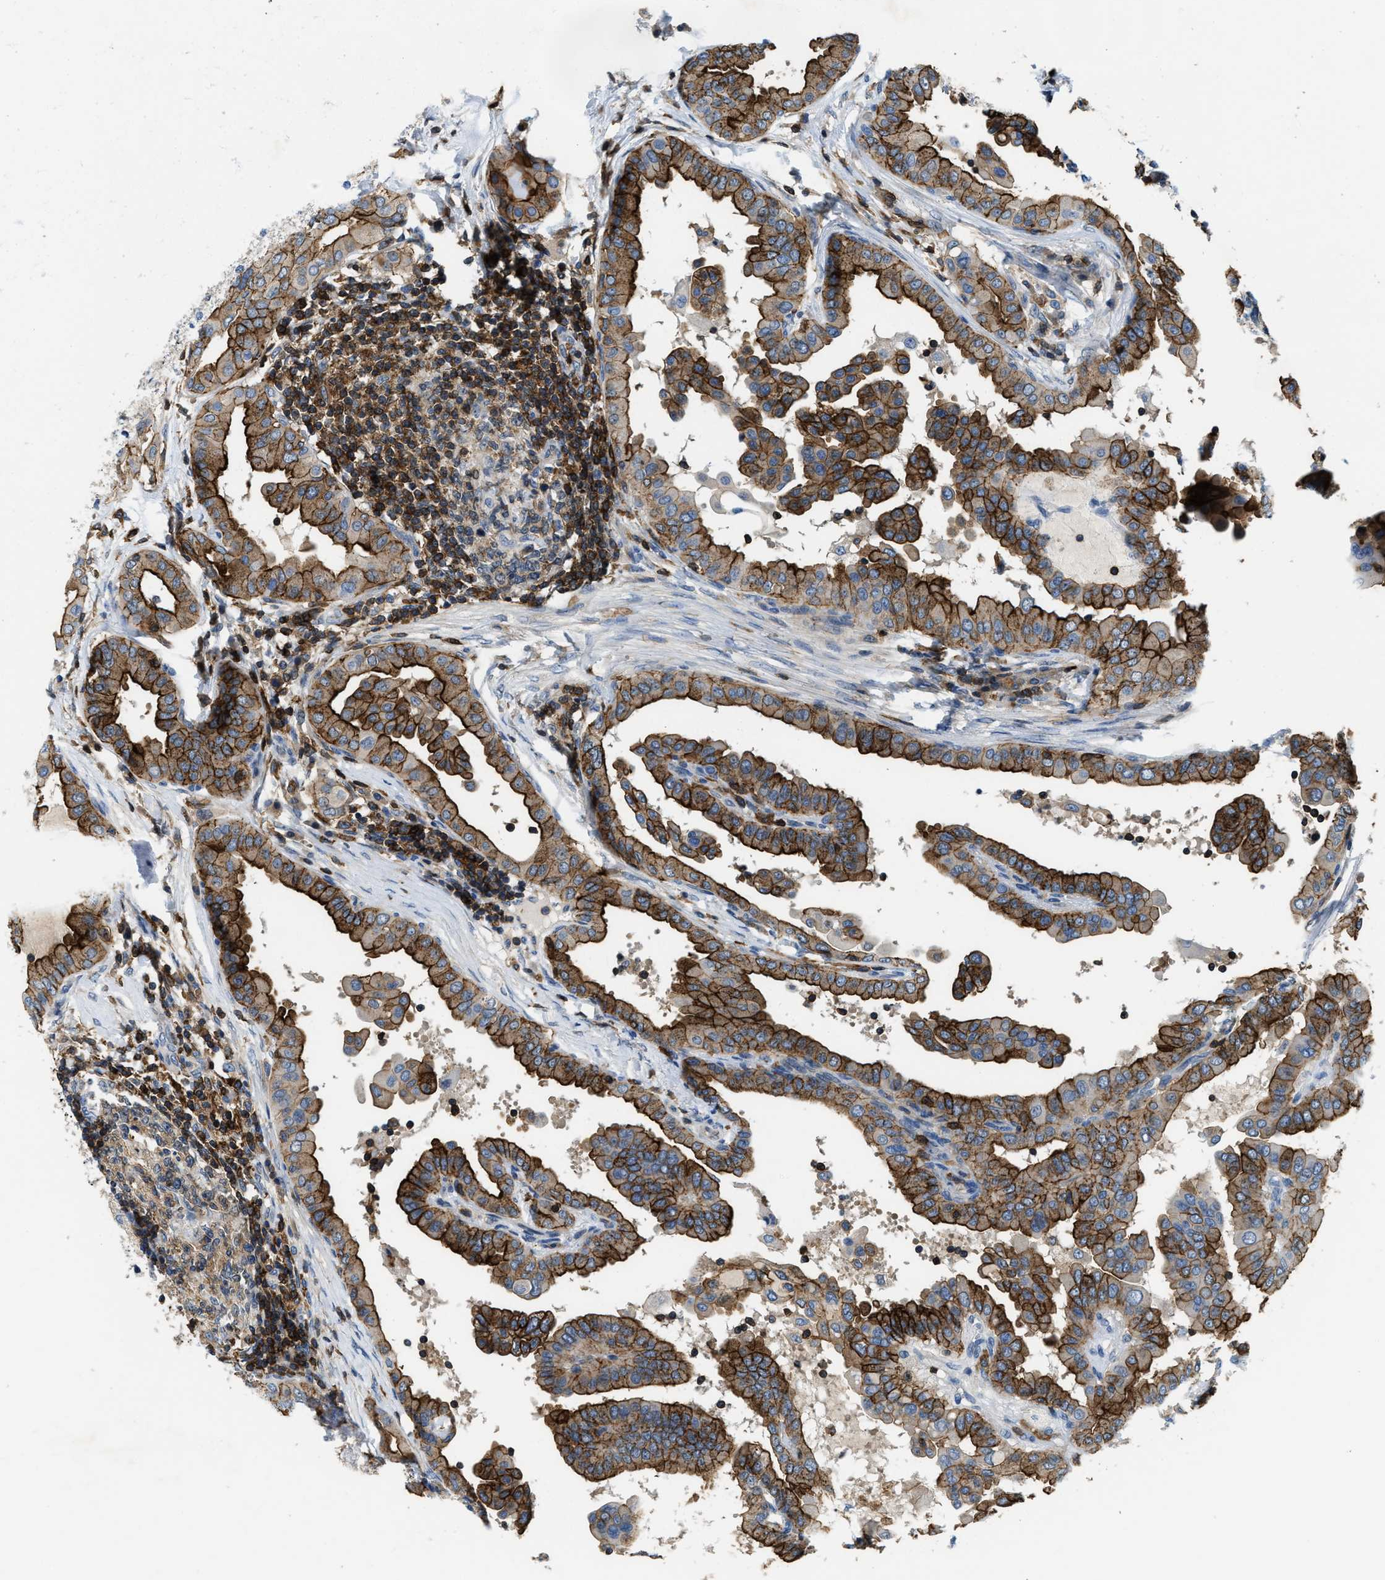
{"staining": {"intensity": "moderate", "quantity": ">75%", "location": "cytoplasmic/membranous"}, "tissue": "thyroid cancer", "cell_type": "Tumor cells", "image_type": "cancer", "snomed": [{"axis": "morphology", "description": "Papillary adenocarcinoma, NOS"}, {"axis": "topography", "description": "Thyroid gland"}], "caption": "DAB immunohistochemical staining of human papillary adenocarcinoma (thyroid) displays moderate cytoplasmic/membranous protein expression in about >75% of tumor cells. The protein is shown in brown color, while the nuclei are stained blue.", "gene": "MYO1G", "patient": {"sex": "male", "age": 33}}